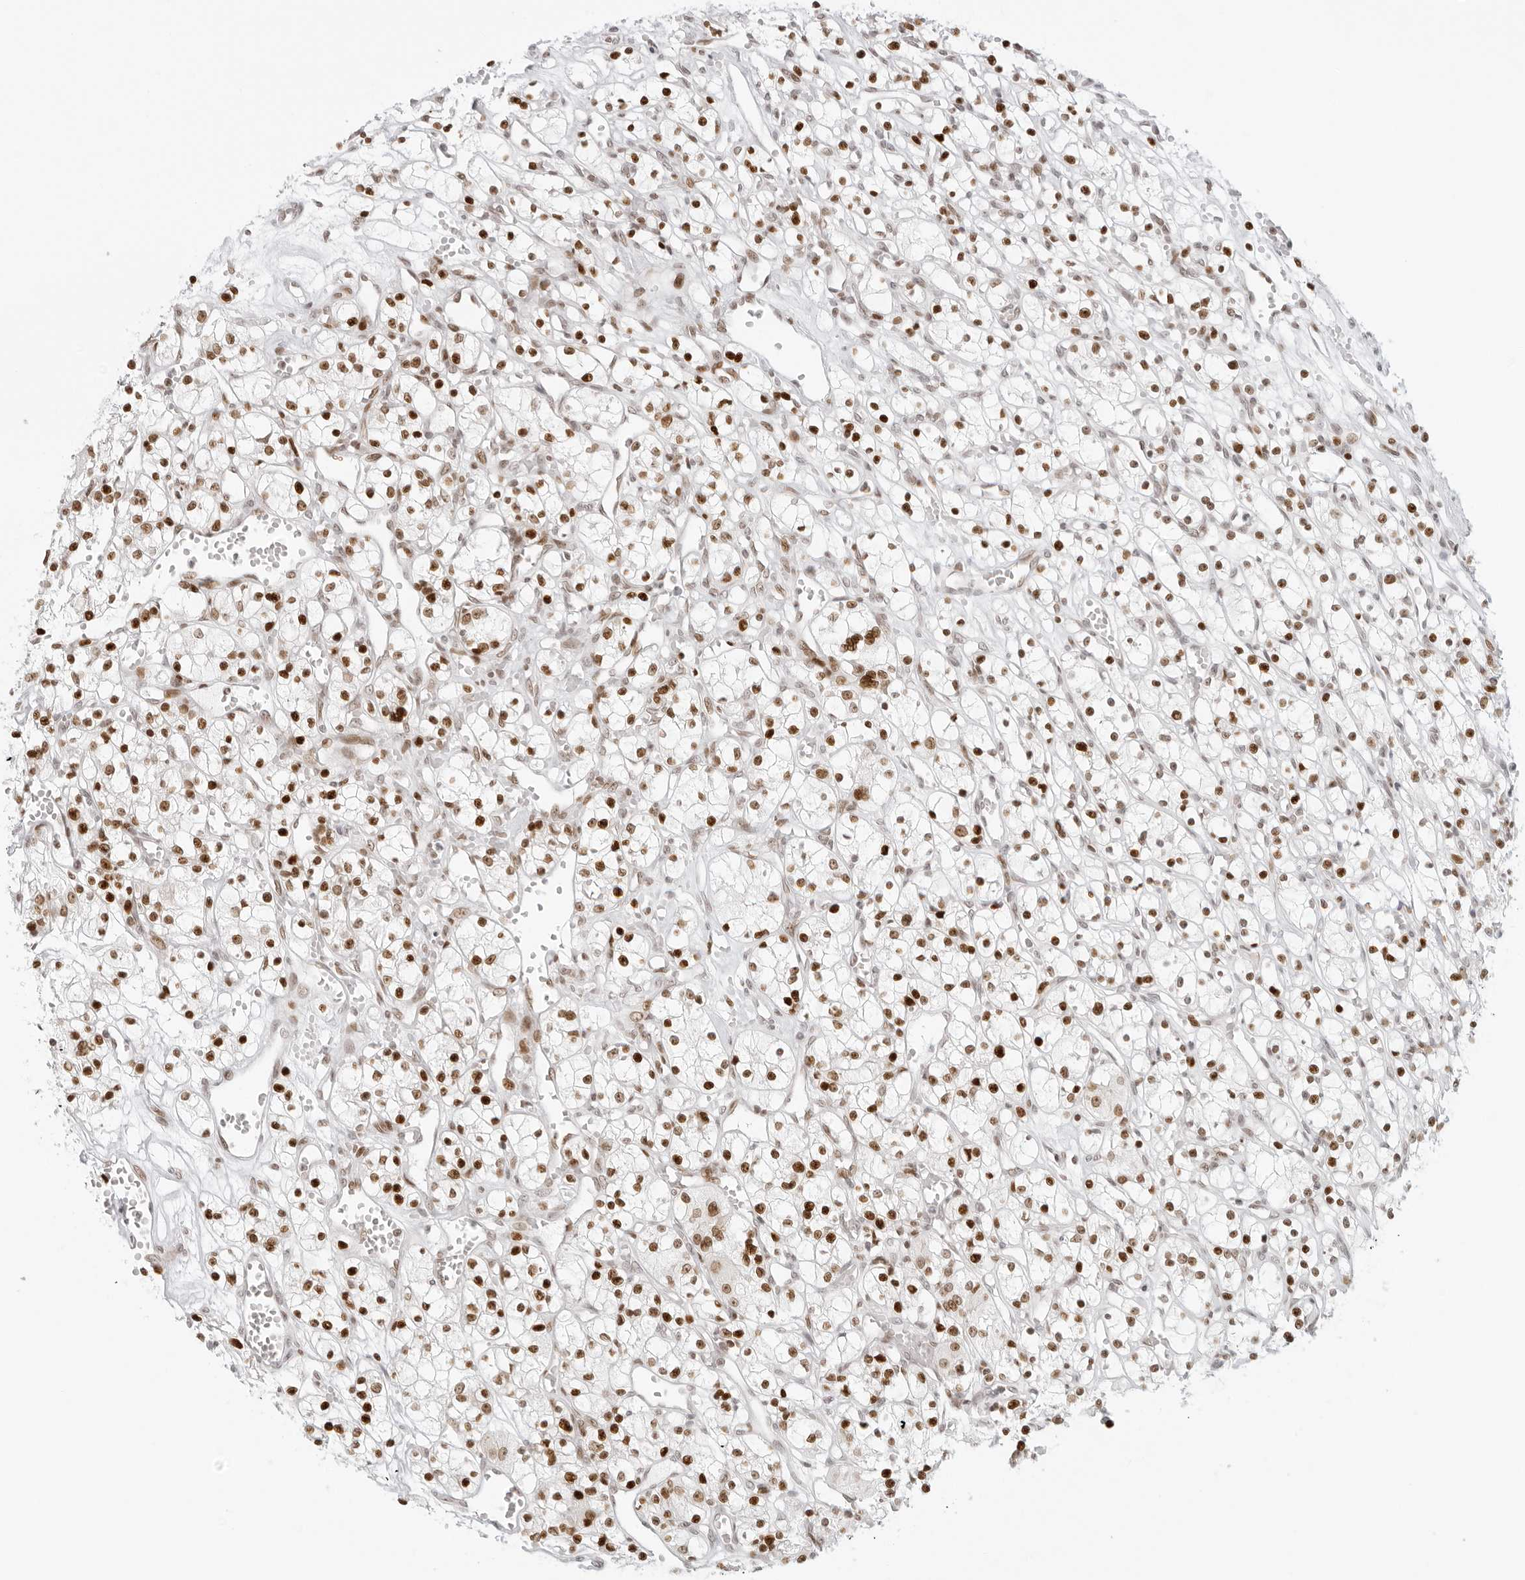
{"staining": {"intensity": "strong", "quantity": ">75%", "location": "nuclear"}, "tissue": "renal cancer", "cell_type": "Tumor cells", "image_type": "cancer", "snomed": [{"axis": "morphology", "description": "Adenocarcinoma, NOS"}, {"axis": "topography", "description": "Kidney"}], "caption": "A micrograph showing strong nuclear positivity in about >75% of tumor cells in renal adenocarcinoma, as visualized by brown immunohistochemical staining.", "gene": "RCC1", "patient": {"sex": "female", "age": 59}}